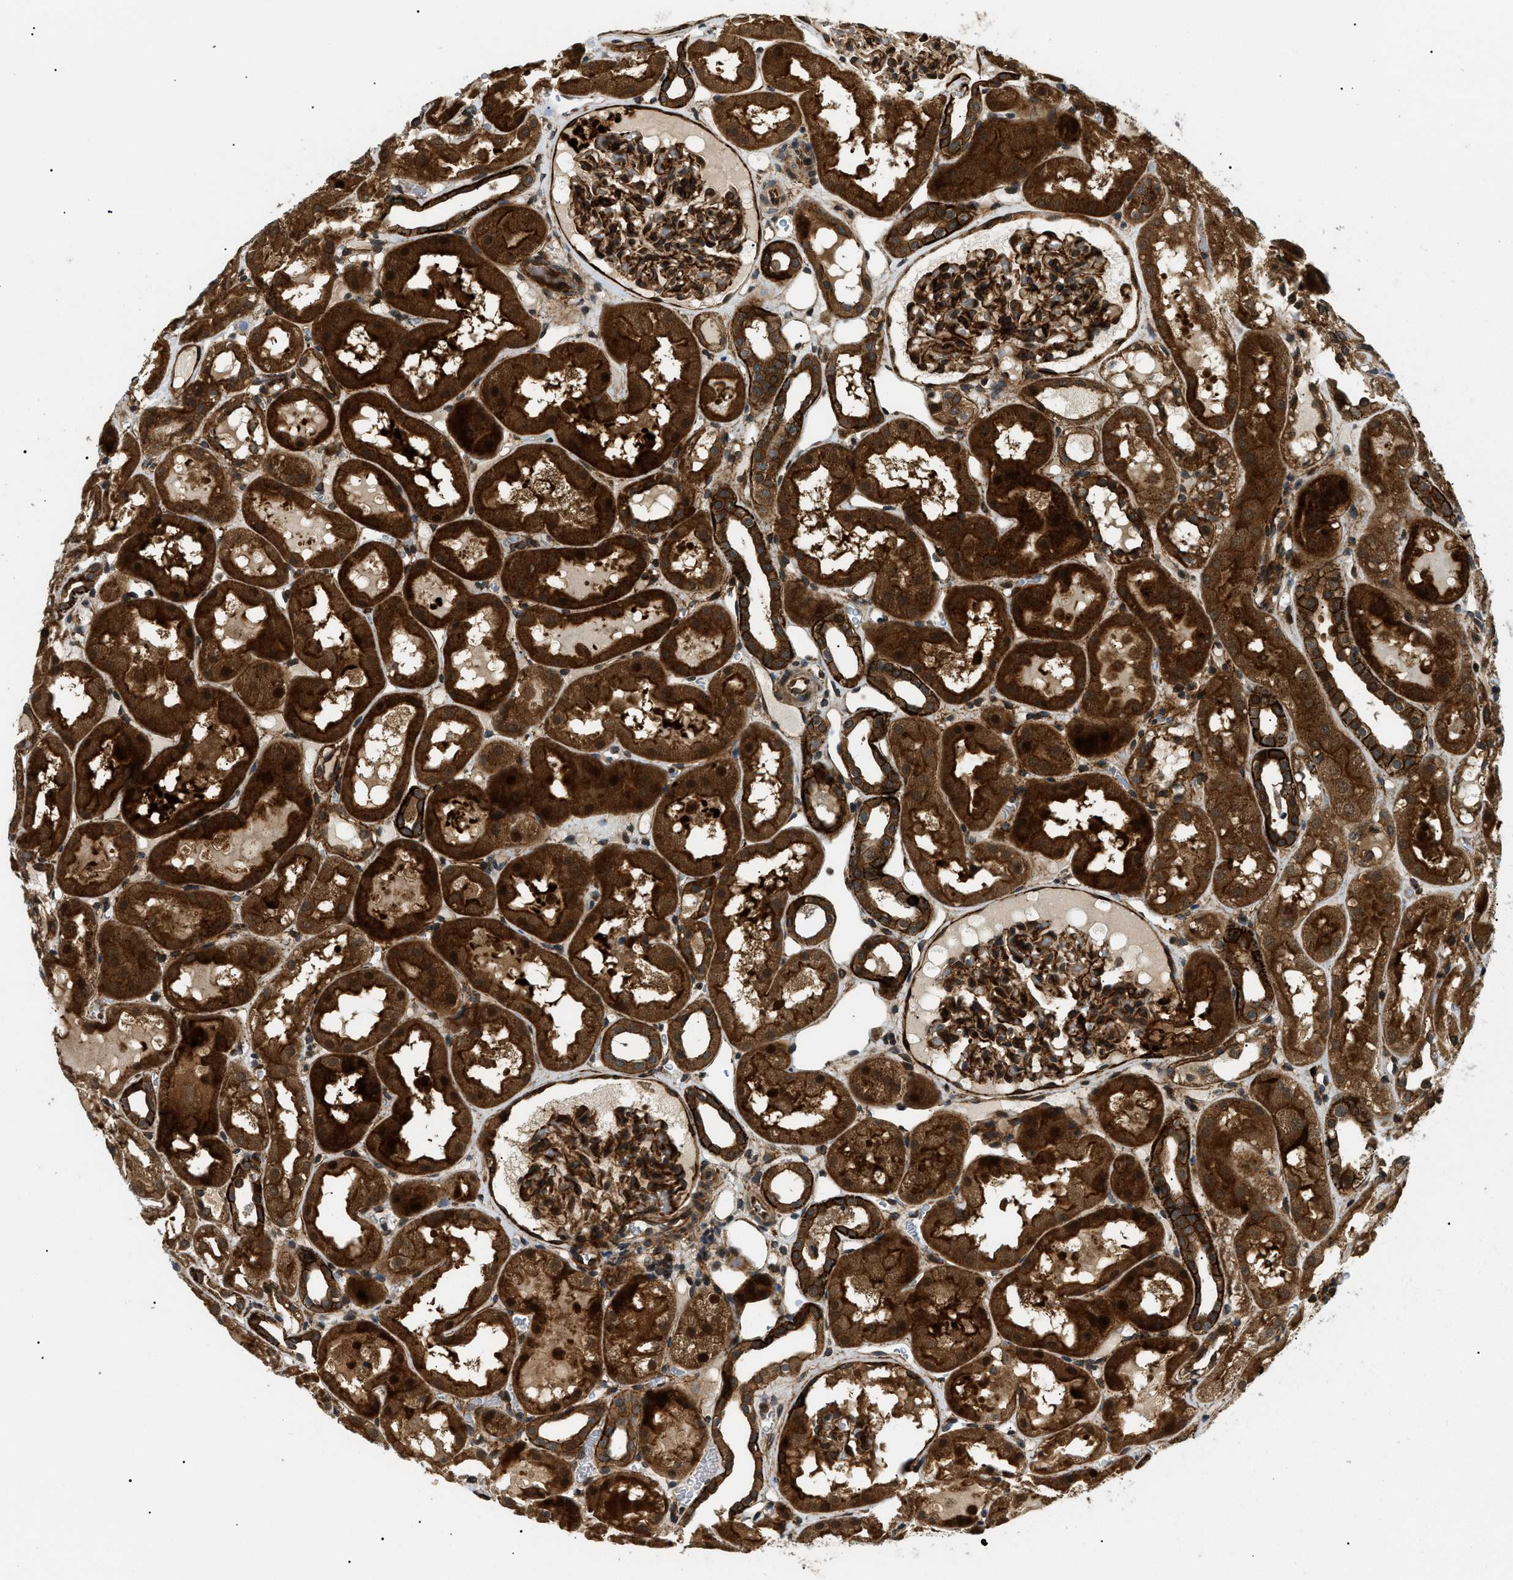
{"staining": {"intensity": "strong", "quantity": ">75%", "location": "cytoplasmic/membranous,nuclear"}, "tissue": "kidney", "cell_type": "Cells in glomeruli", "image_type": "normal", "snomed": [{"axis": "morphology", "description": "Normal tissue, NOS"}, {"axis": "topography", "description": "Kidney"}, {"axis": "topography", "description": "Urinary bladder"}], "caption": "Kidney stained with DAB immunohistochemistry reveals high levels of strong cytoplasmic/membranous,nuclear staining in about >75% of cells in glomeruli.", "gene": "ATP6AP1", "patient": {"sex": "male", "age": 16}}